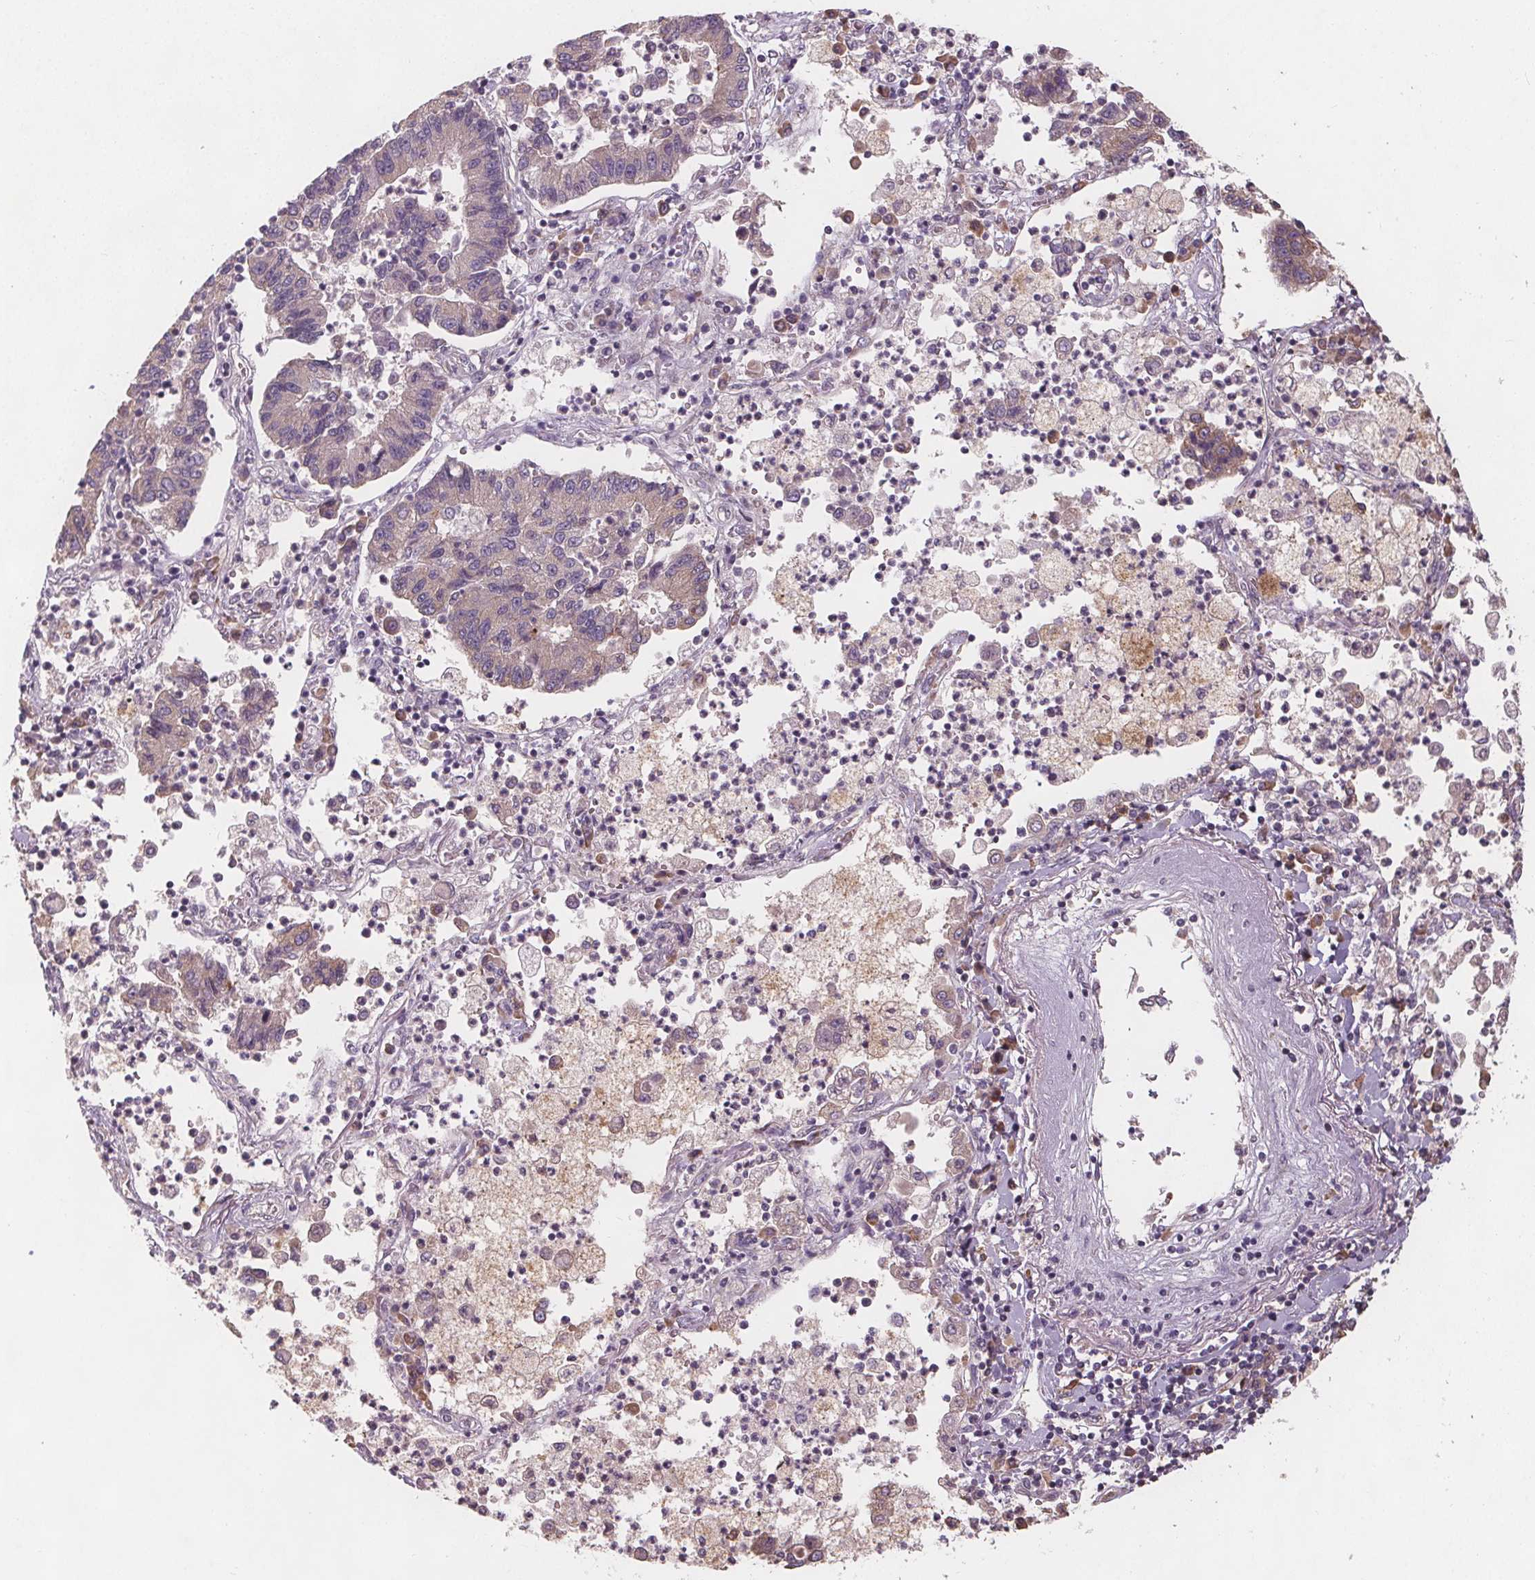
{"staining": {"intensity": "negative", "quantity": "none", "location": "none"}, "tissue": "lung cancer", "cell_type": "Tumor cells", "image_type": "cancer", "snomed": [{"axis": "morphology", "description": "Adenocarcinoma, NOS"}, {"axis": "topography", "description": "Lung"}], "caption": "Human lung cancer (adenocarcinoma) stained for a protein using IHC exhibits no staining in tumor cells.", "gene": "TMEM80", "patient": {"sex": "female", "age": 57}}